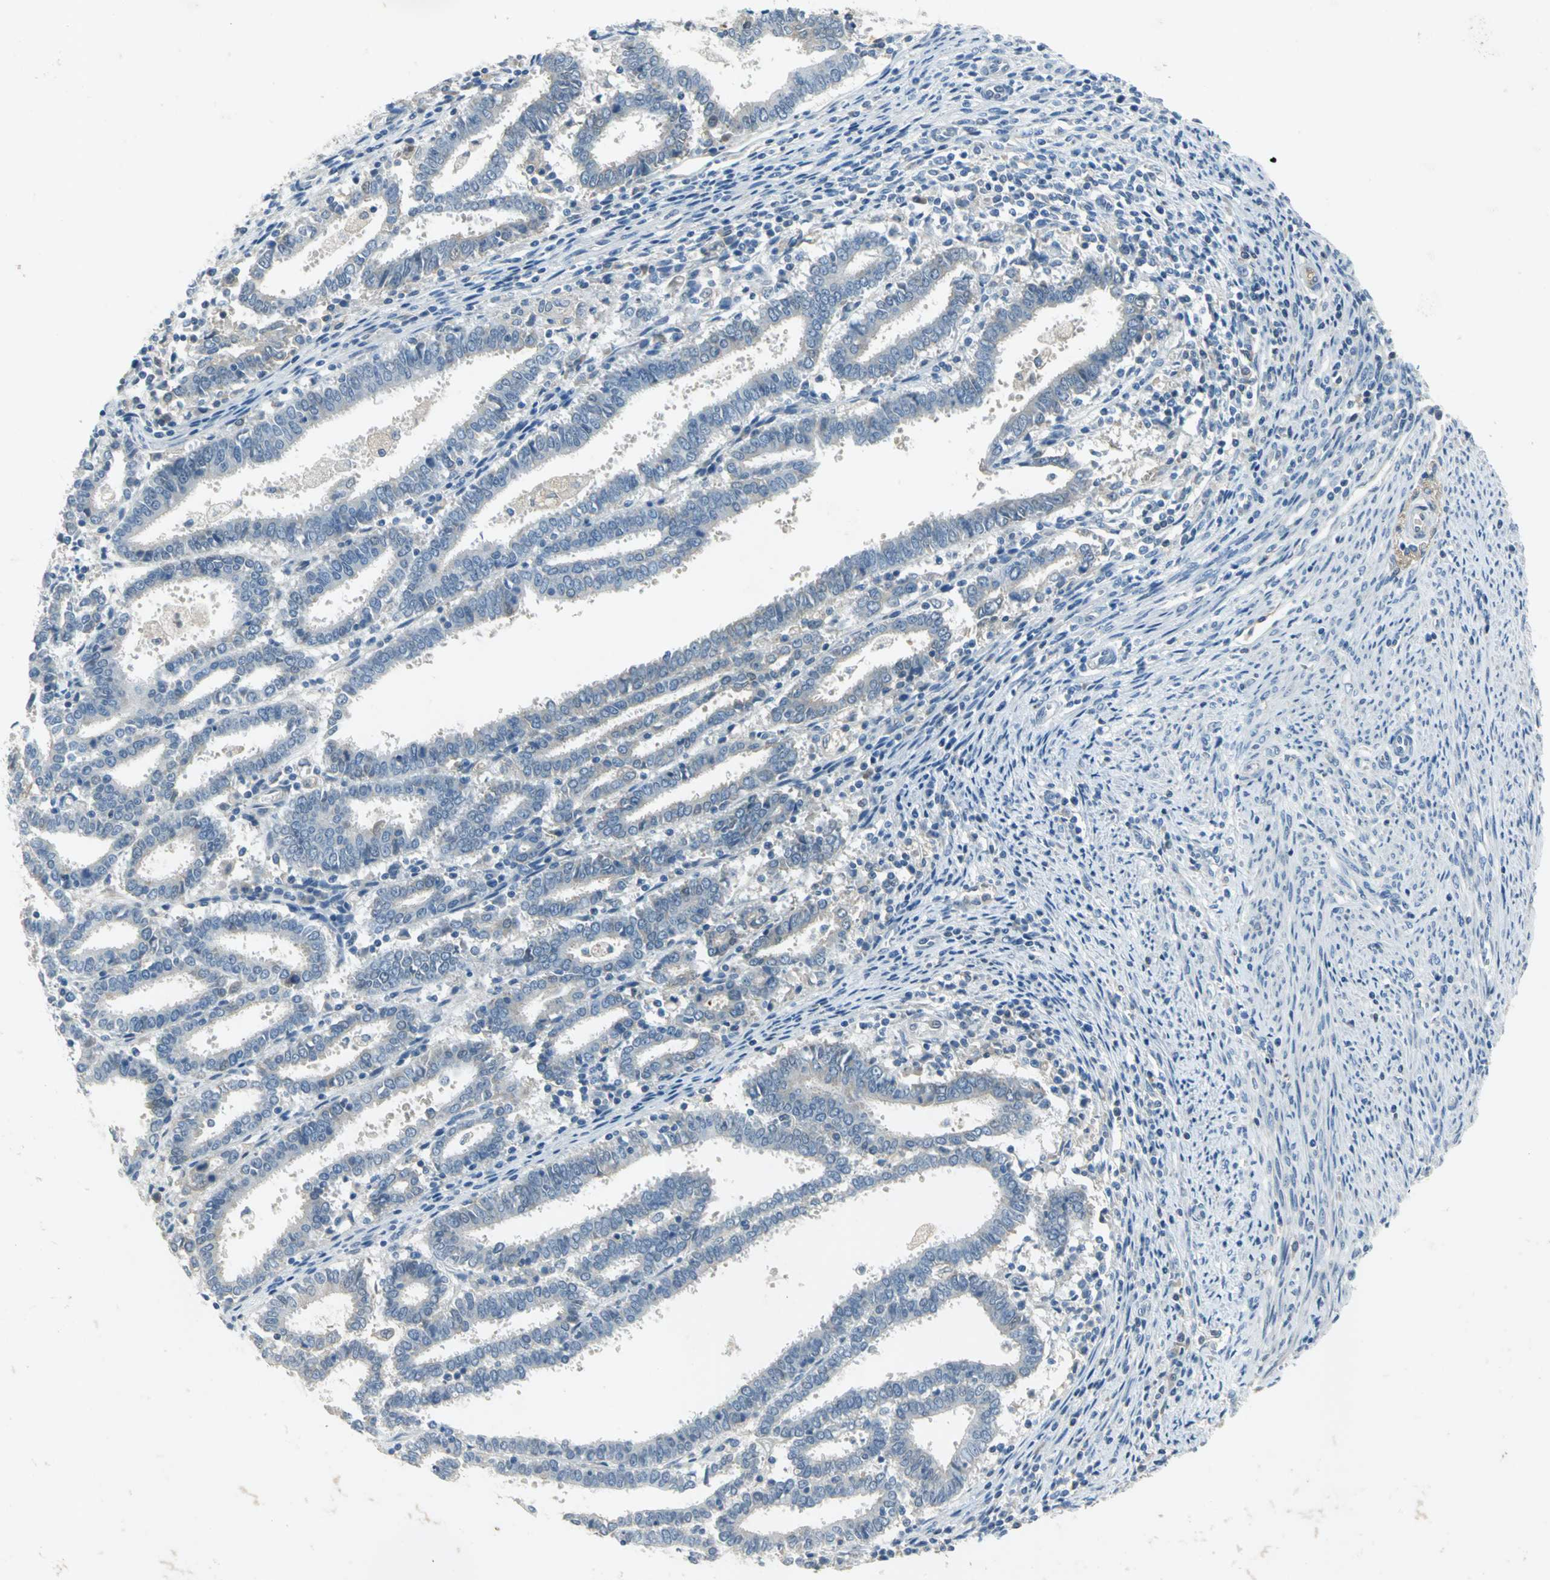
{"staining": {"intensity": "weak", "quantity": "25%-75%", "location": "cytoplasmic/membranous,nuclear"}, "tissue": "endometrial cancer", "cell_type": "Tumor cells", "image_type": "cancer", "snomed": [{"axis": "morphology", "description": "Adenocarcinoma, NOS"}, {"axis": "topography", "description": "Uterus"}], "caption": "Endometrial adenocarcinoma stained with a brown dye demonstrates weak cytoplasmic/membranous and nuclear positive positivity in about 25%-75% of tumor cells.", "gene": "ZIC1", "patient": {"sex": "female", "age": 83}}